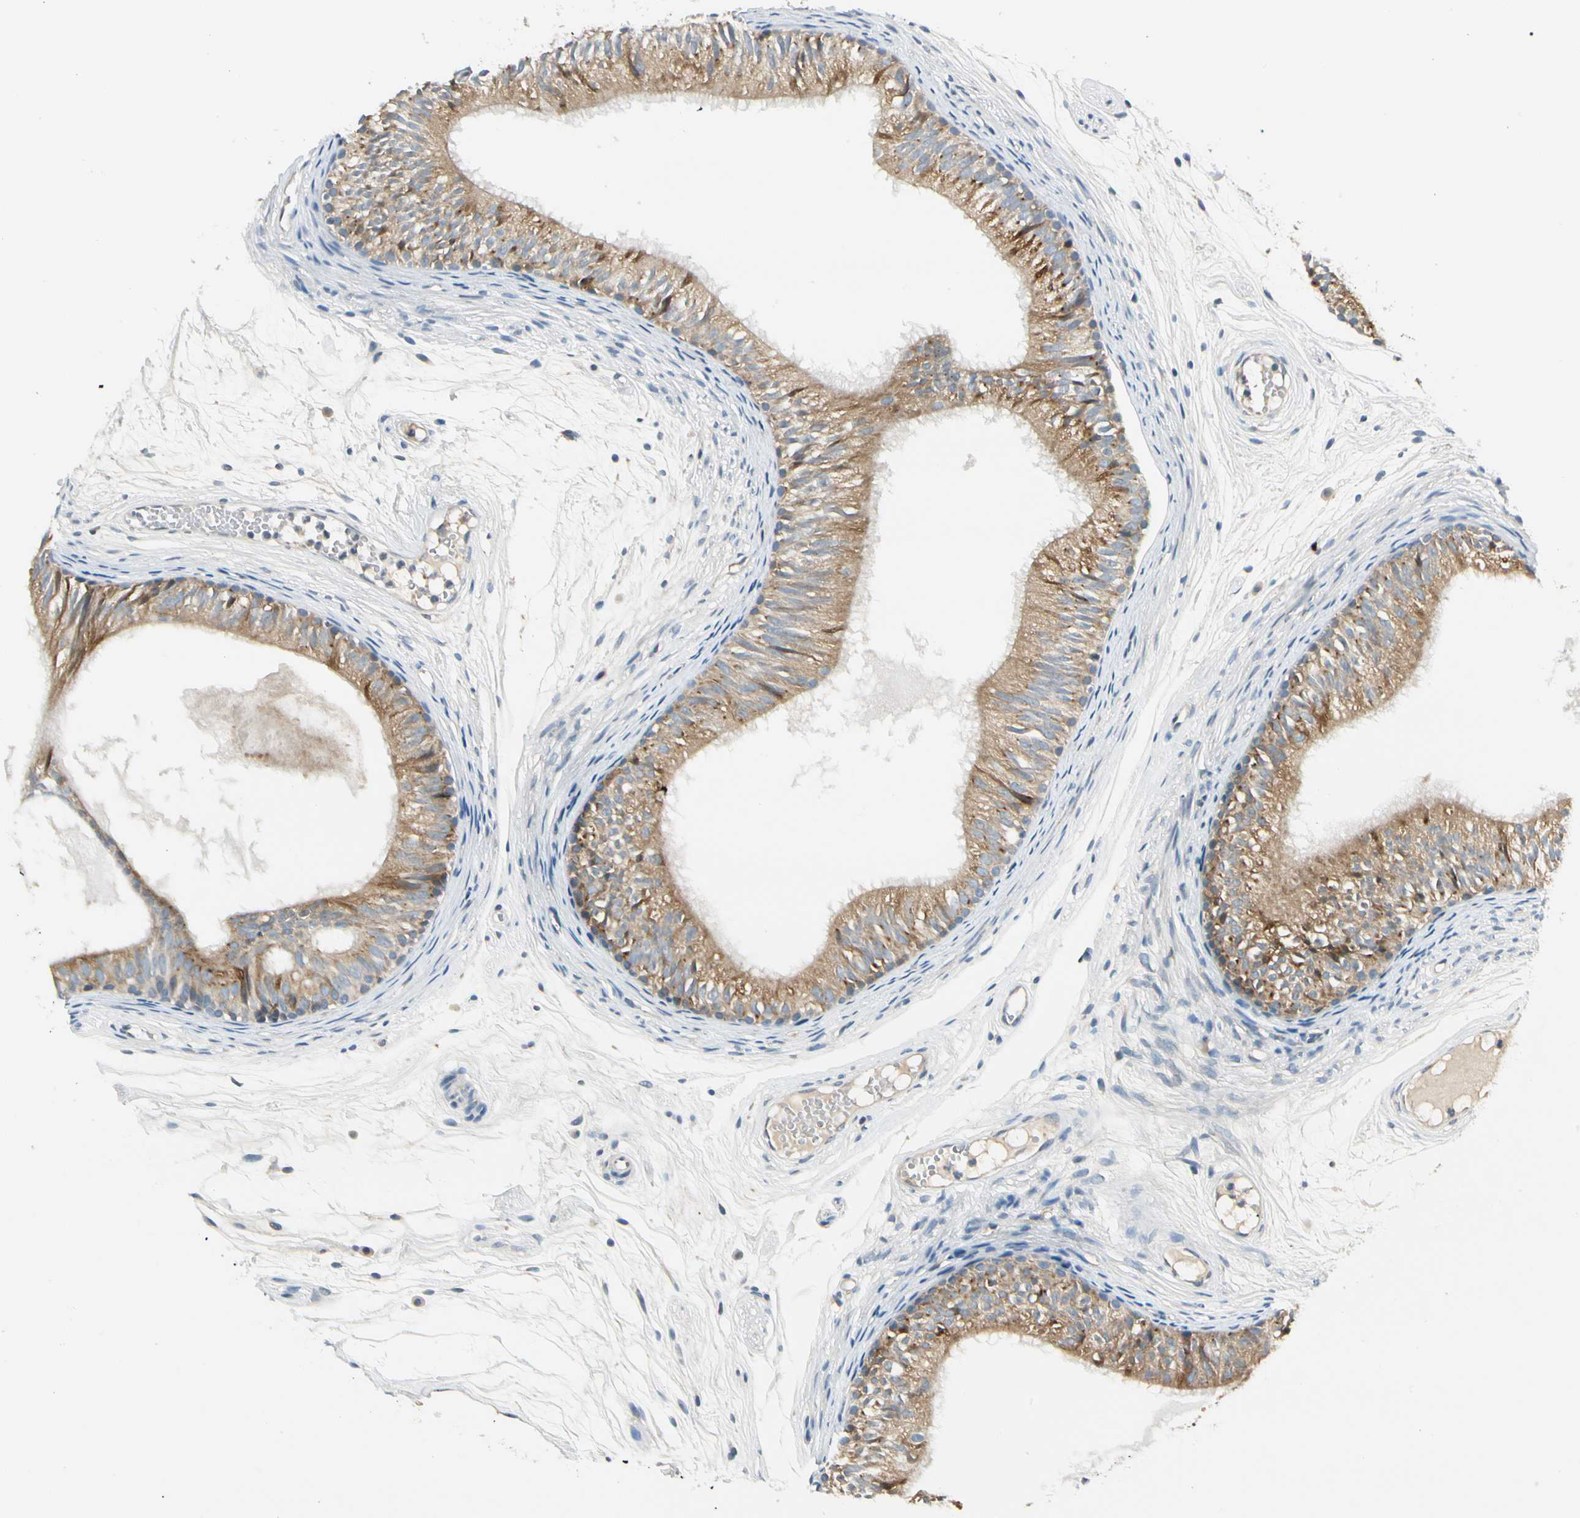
{"staining": {"intensity": "moderate", "quantity": ">75%", "location": "cytoplasmic/membranous"}, "tissue": "epididymis", "cell_type": "Glandular cells", "image_type": "normal", "snomed": [{"axis": "morphology", "description": "Normal tissue, NOS"}, {"axis": "morphology", "description": "Atrophy, NOS"}, {"axis": "topography", "description": "Testis"}, {"axis": "topography", "description": "Epididymis"}], "caption": "Immunohistochemistry (IHC) image of benign epididymis: epididymis stained using IHC reveals medium levels of moderate protein expression localized specifically in the cytoplasmic/membranous of glandular cells, appearing as a cytoplasmic/membranous brown color.", "gene": "BNIP1", "patient": {"sex": "male", "age": 18}}